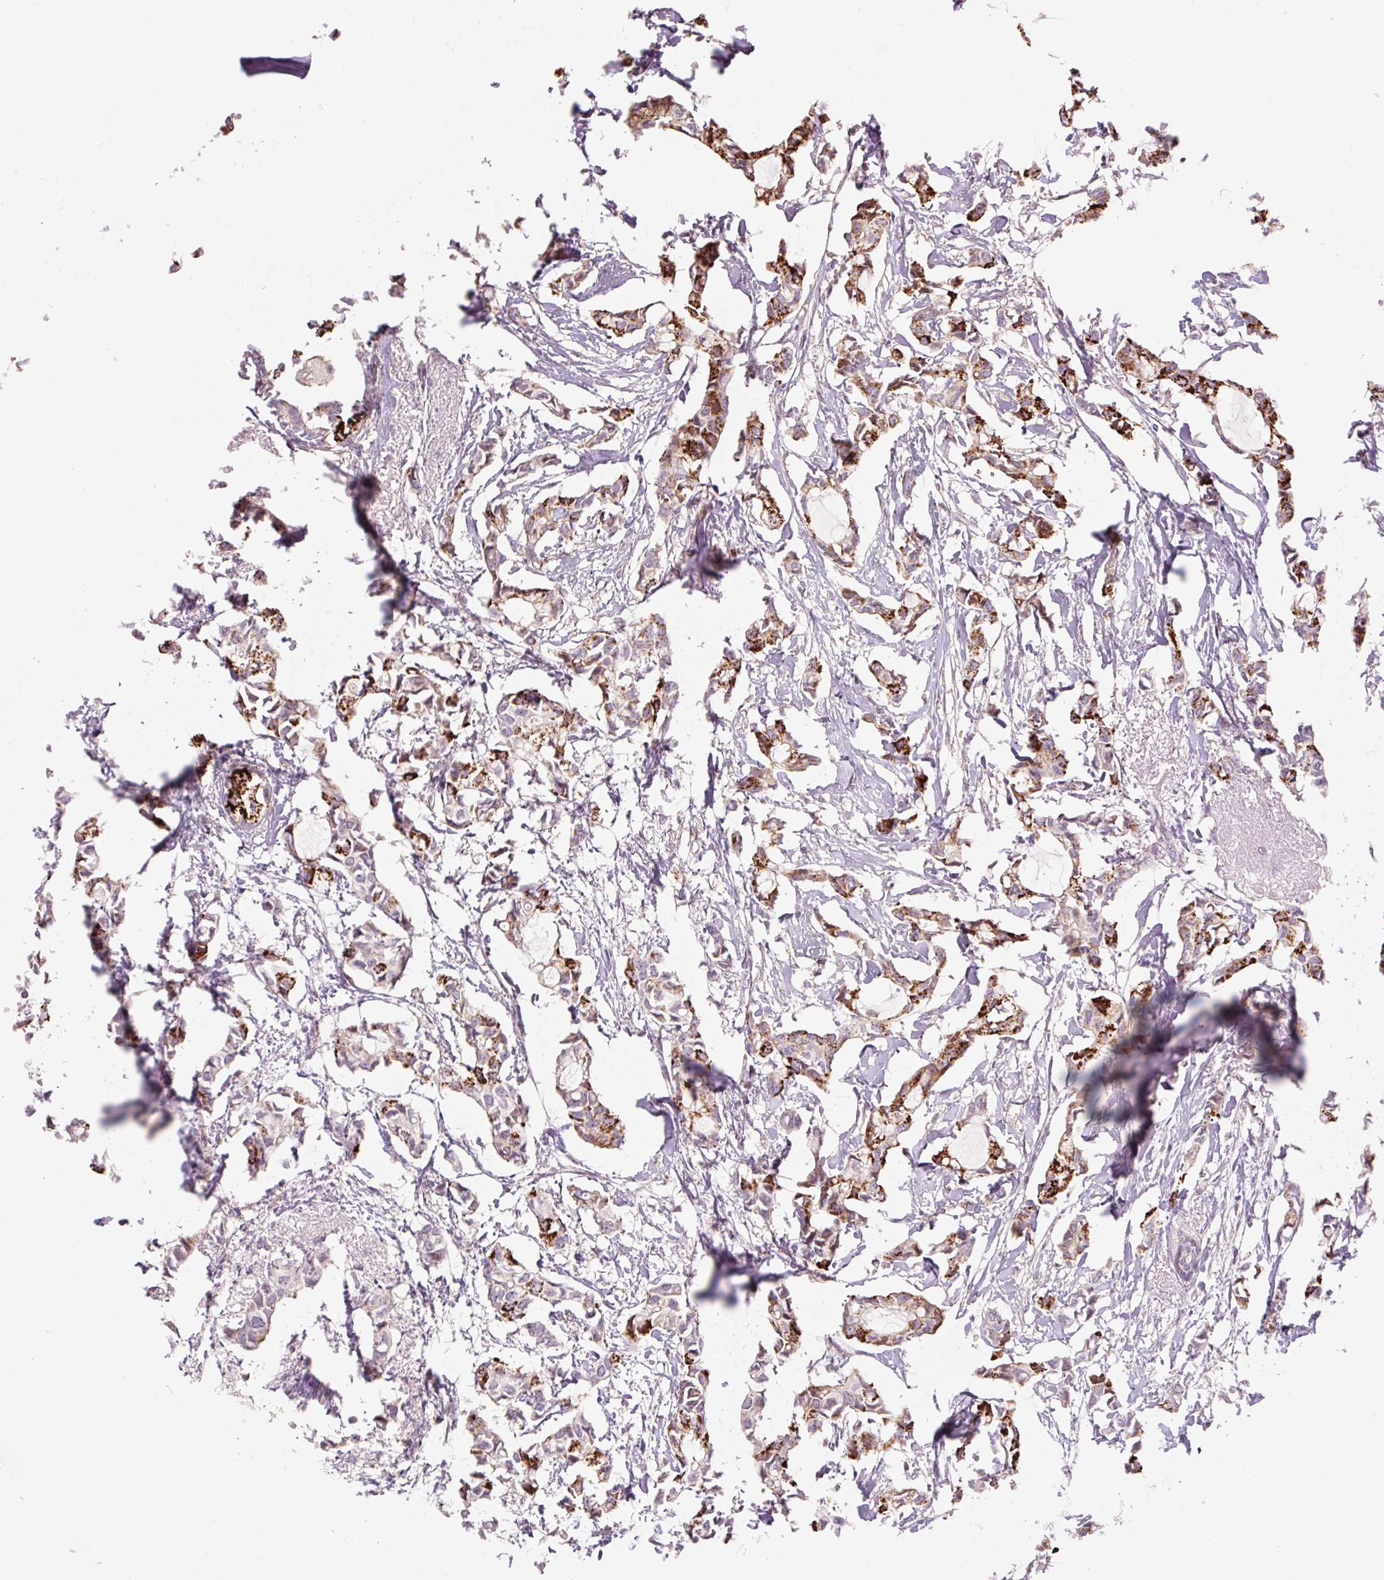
{"staining": {"intensity": "strong", "quantity": ">75%", "location": "cytoplasmic/membranous"}, "tissue": "breast cancer", "cell_type": "Tumor cells", "image_type": "cancer", "snomed": [{"axis": "morphology", "description": "Duct carcinoma"}, {"axis": "topography", "description": "Breast"}], "caption": "Strong cytoplasmic/membranous protein expression is identified in about >75% of tumor cells in breast cancer. Nuclei are stained in blue.", "gene": "ZNF552", "patient": {"sex": "female", "age": 73}}